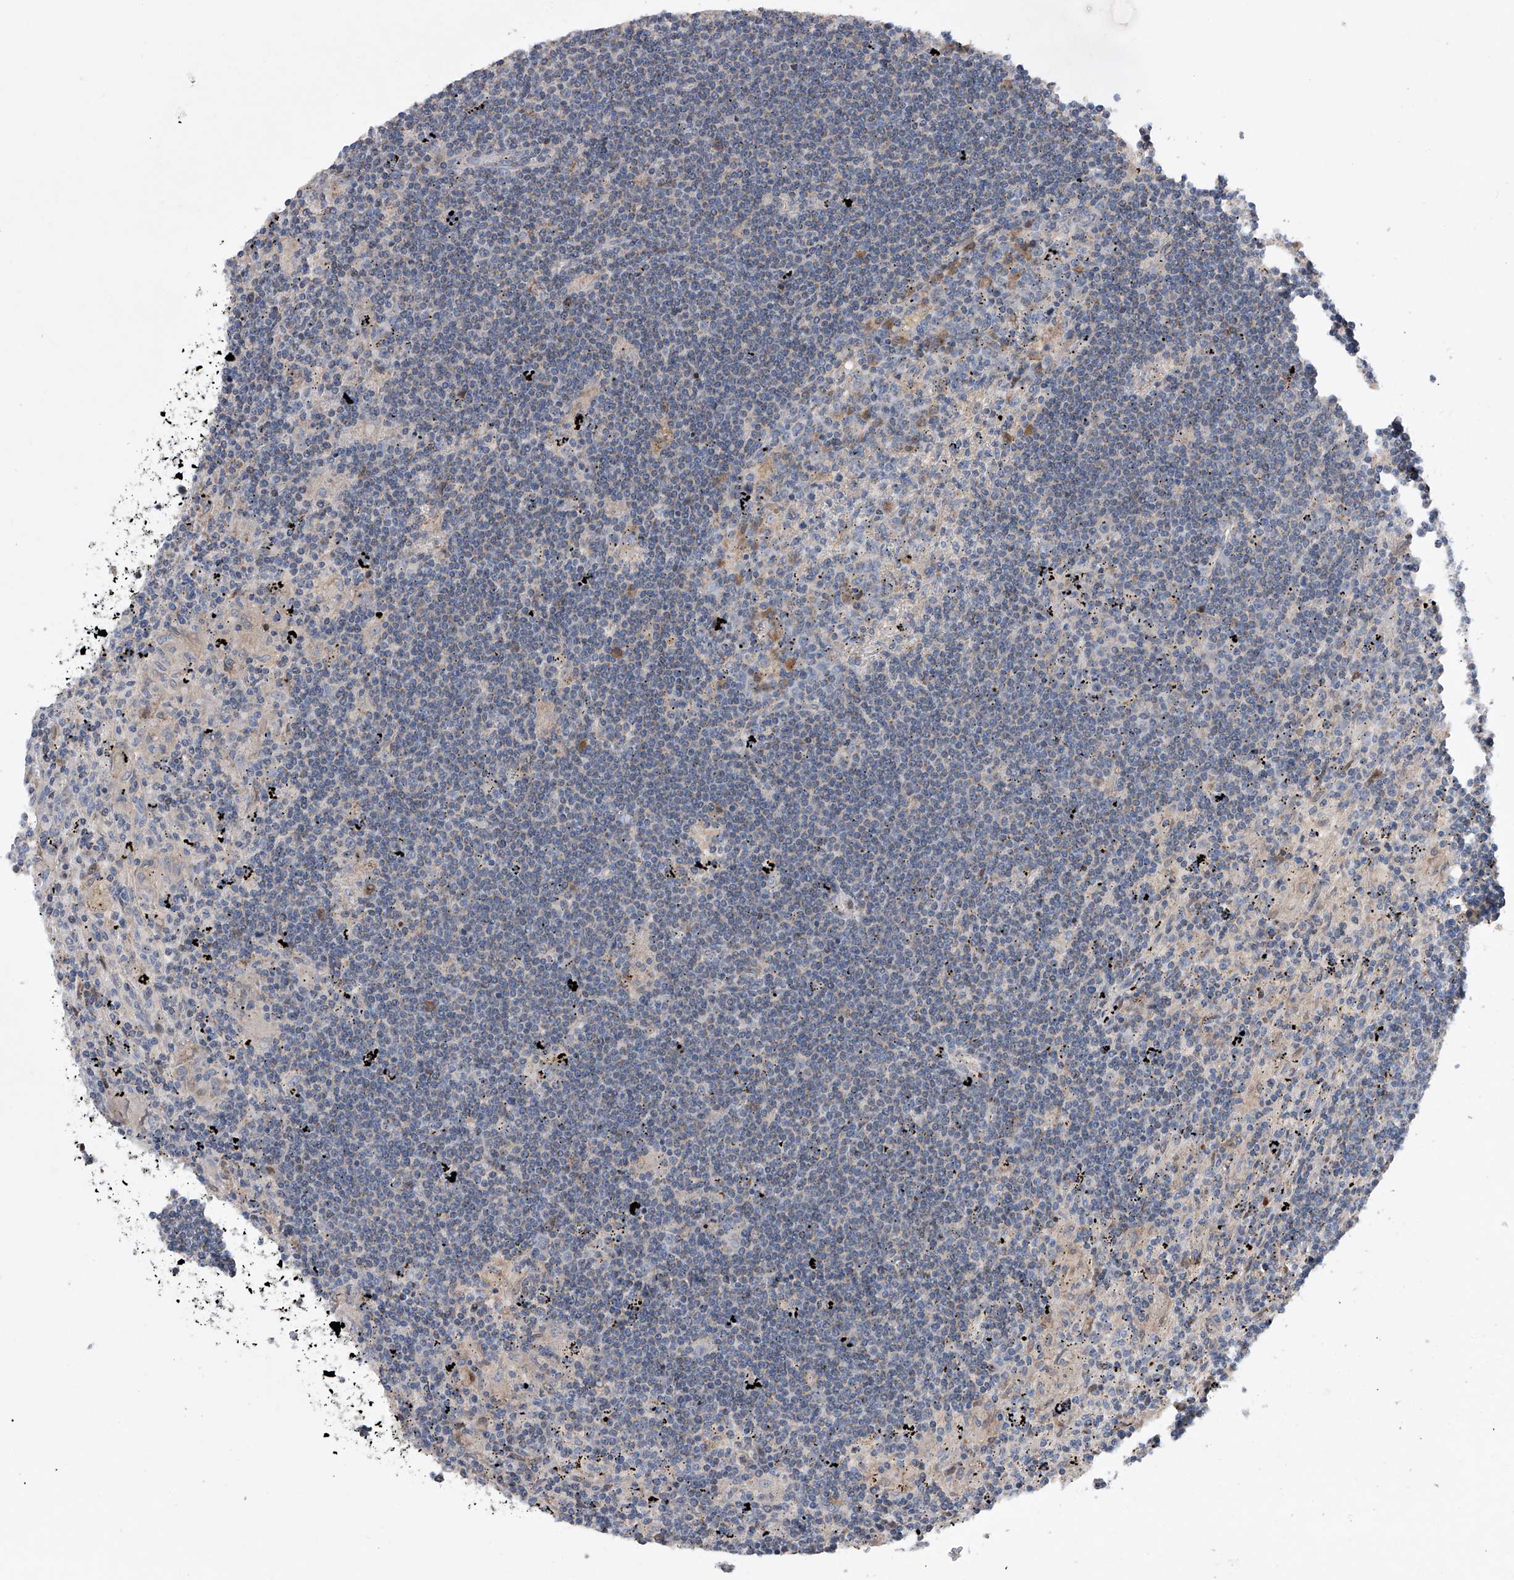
{"staining": {"intensity": "negative", "quantity": "none", "location": "none"}, "tissue": "lymphoma", "cell_type": "Tumor cells", "image_type": "cancer", "snomed": [{"axis": "morphology", "description": "Malignant lymphoma, non-Hodgkin's type, Low grade"}, {"axis": "topography", "description": "Spleen"}], "caption": "Protein analysis of malignant lymphoma, non-Hodgkin's type (low-grade) displays no significant staining in tumor cells.", "gene": "CDH12", "patient": {"sex": "male", "age": 76}}